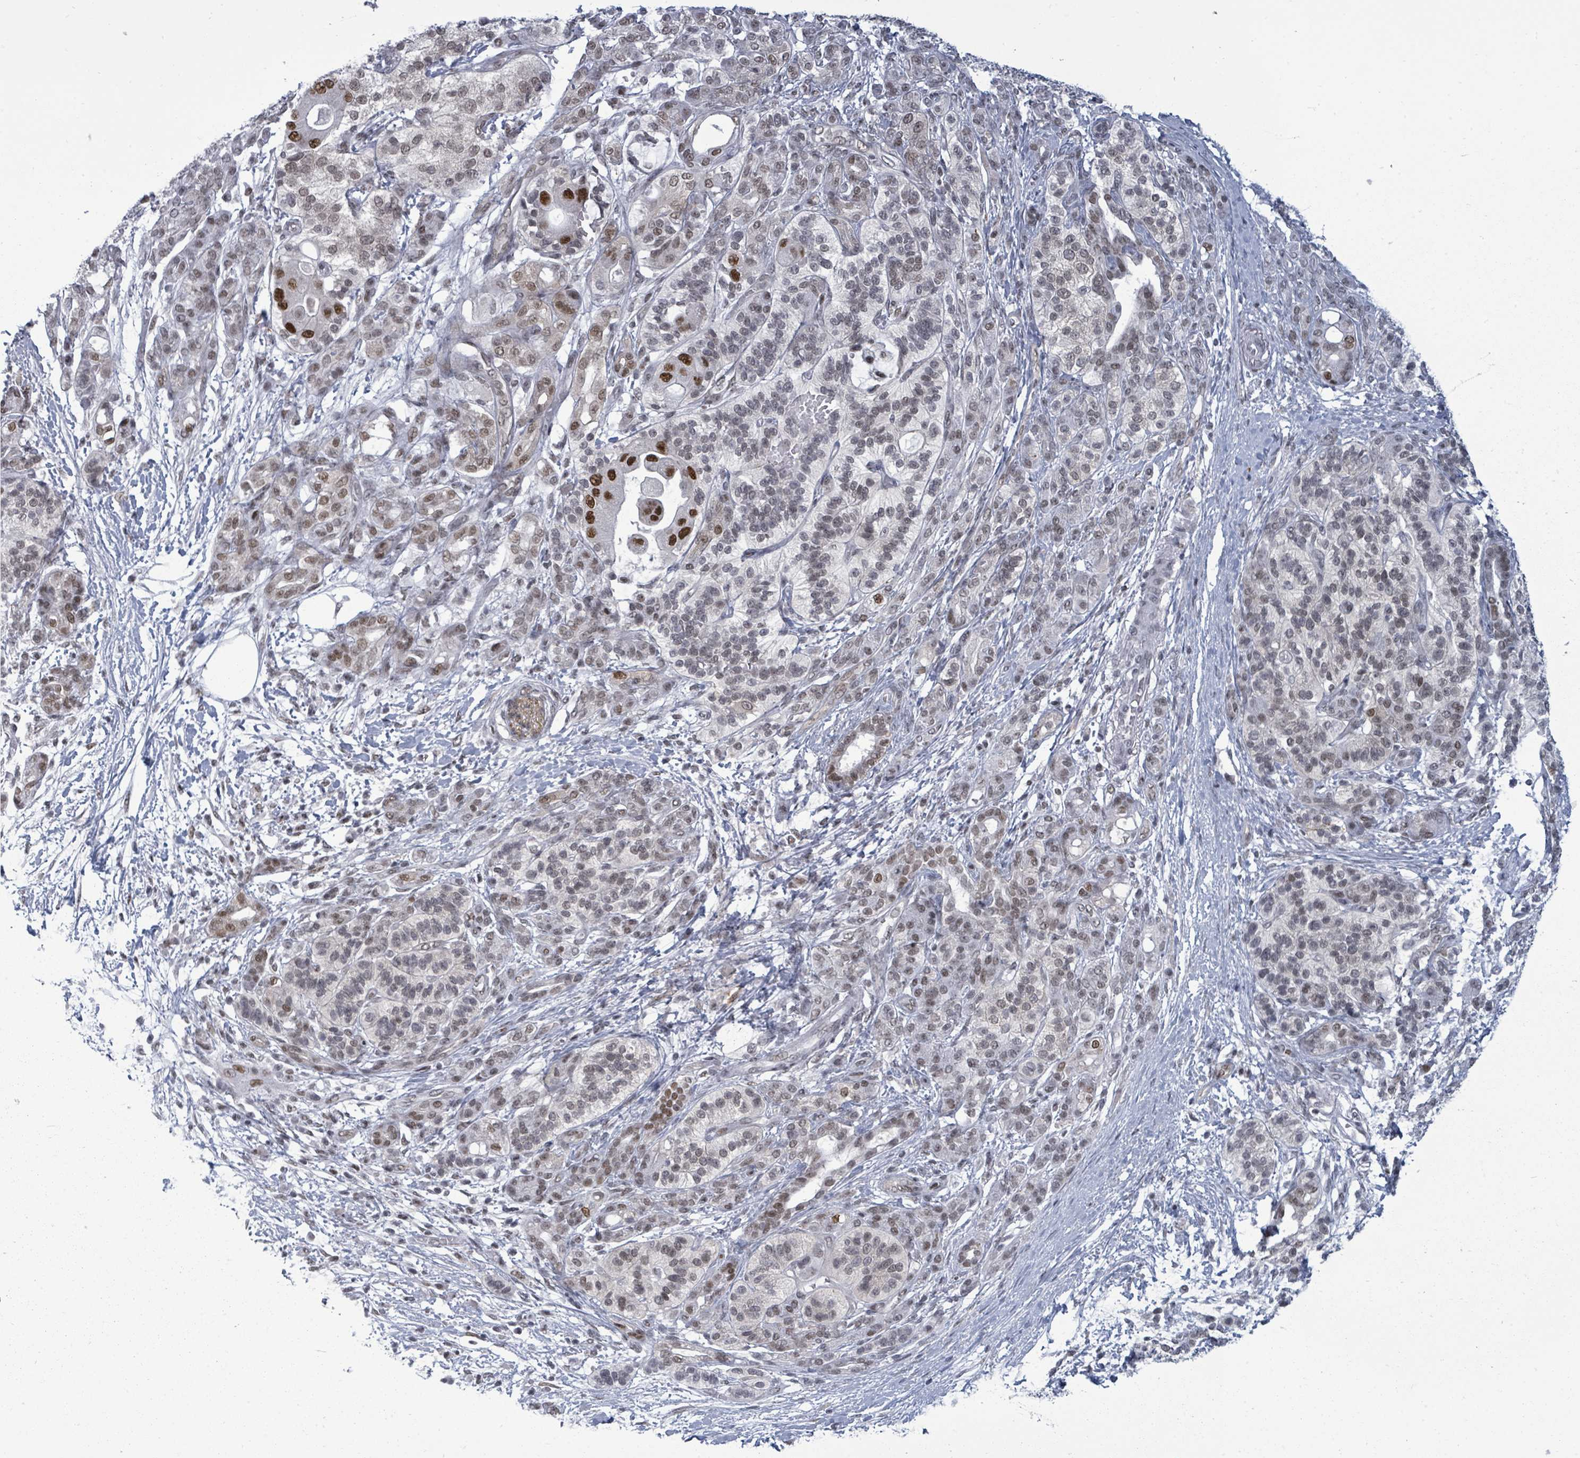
{"staining": {"intensity": "strong", "quantity": "25%-75%", "location": "nuclear"}, "tissue": "pancreatic cancer", "cell_type": "Tumor cells", "image_type": "cancer", "snomed": [{"axis": "morphology", "description": "Adenocarcinoma, NOS"}, {"axis": "topography", "description": "Pancreas"}], "caption": "DAB (3,3'-diaminobenzidine) immunohistochemical staining of pancreatic adenocarcinoma demonstrates strong nuclear protein positivity in approximately 25%-75% of tumor cells. The staining was performed using DAB (3,3'-diaminobenzidine) to visualize the protein expression in brown, while the nuclei were stained in blue with hematoxylin (Magnification: 20x).", "gene": "ERCC5", "patient": {"sex": "male", "age": 57}}